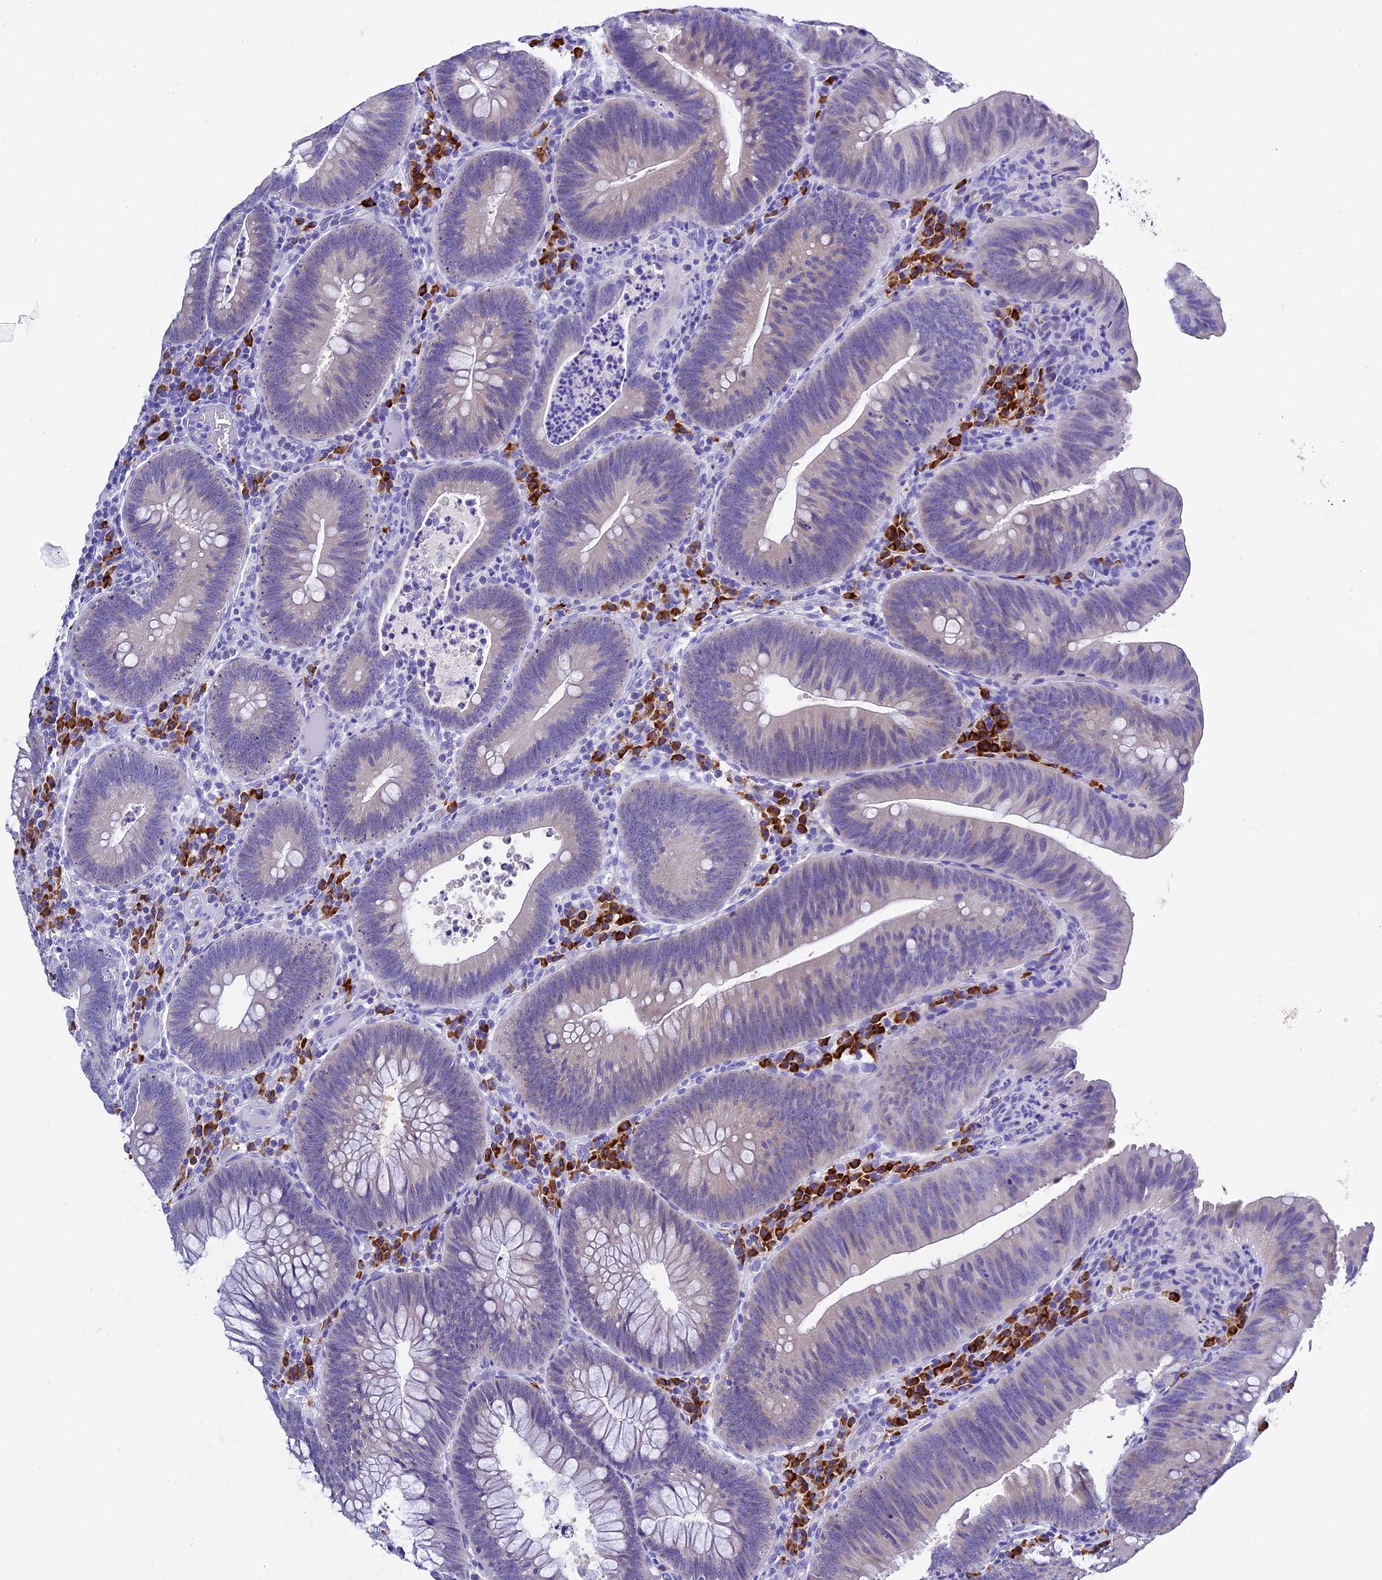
{"staining": {"intensity": "negative", "quantity": "none", "location": "none"}, "tissue": "colorectal cancer", "cell_type": "Tumor cells", "image_type": "cancer", "snomed": [{"axis": "morphology", "description": "Adenocarcinoma, NOS"}, {"axis": "topography", "description": "Rectum"}], "caption": "Tumor cells are negative for brown protein staining in adenocarcinoma (colorectal).", "gene": "FKBP11", "patient": {"sex": "female", "age": 75}}